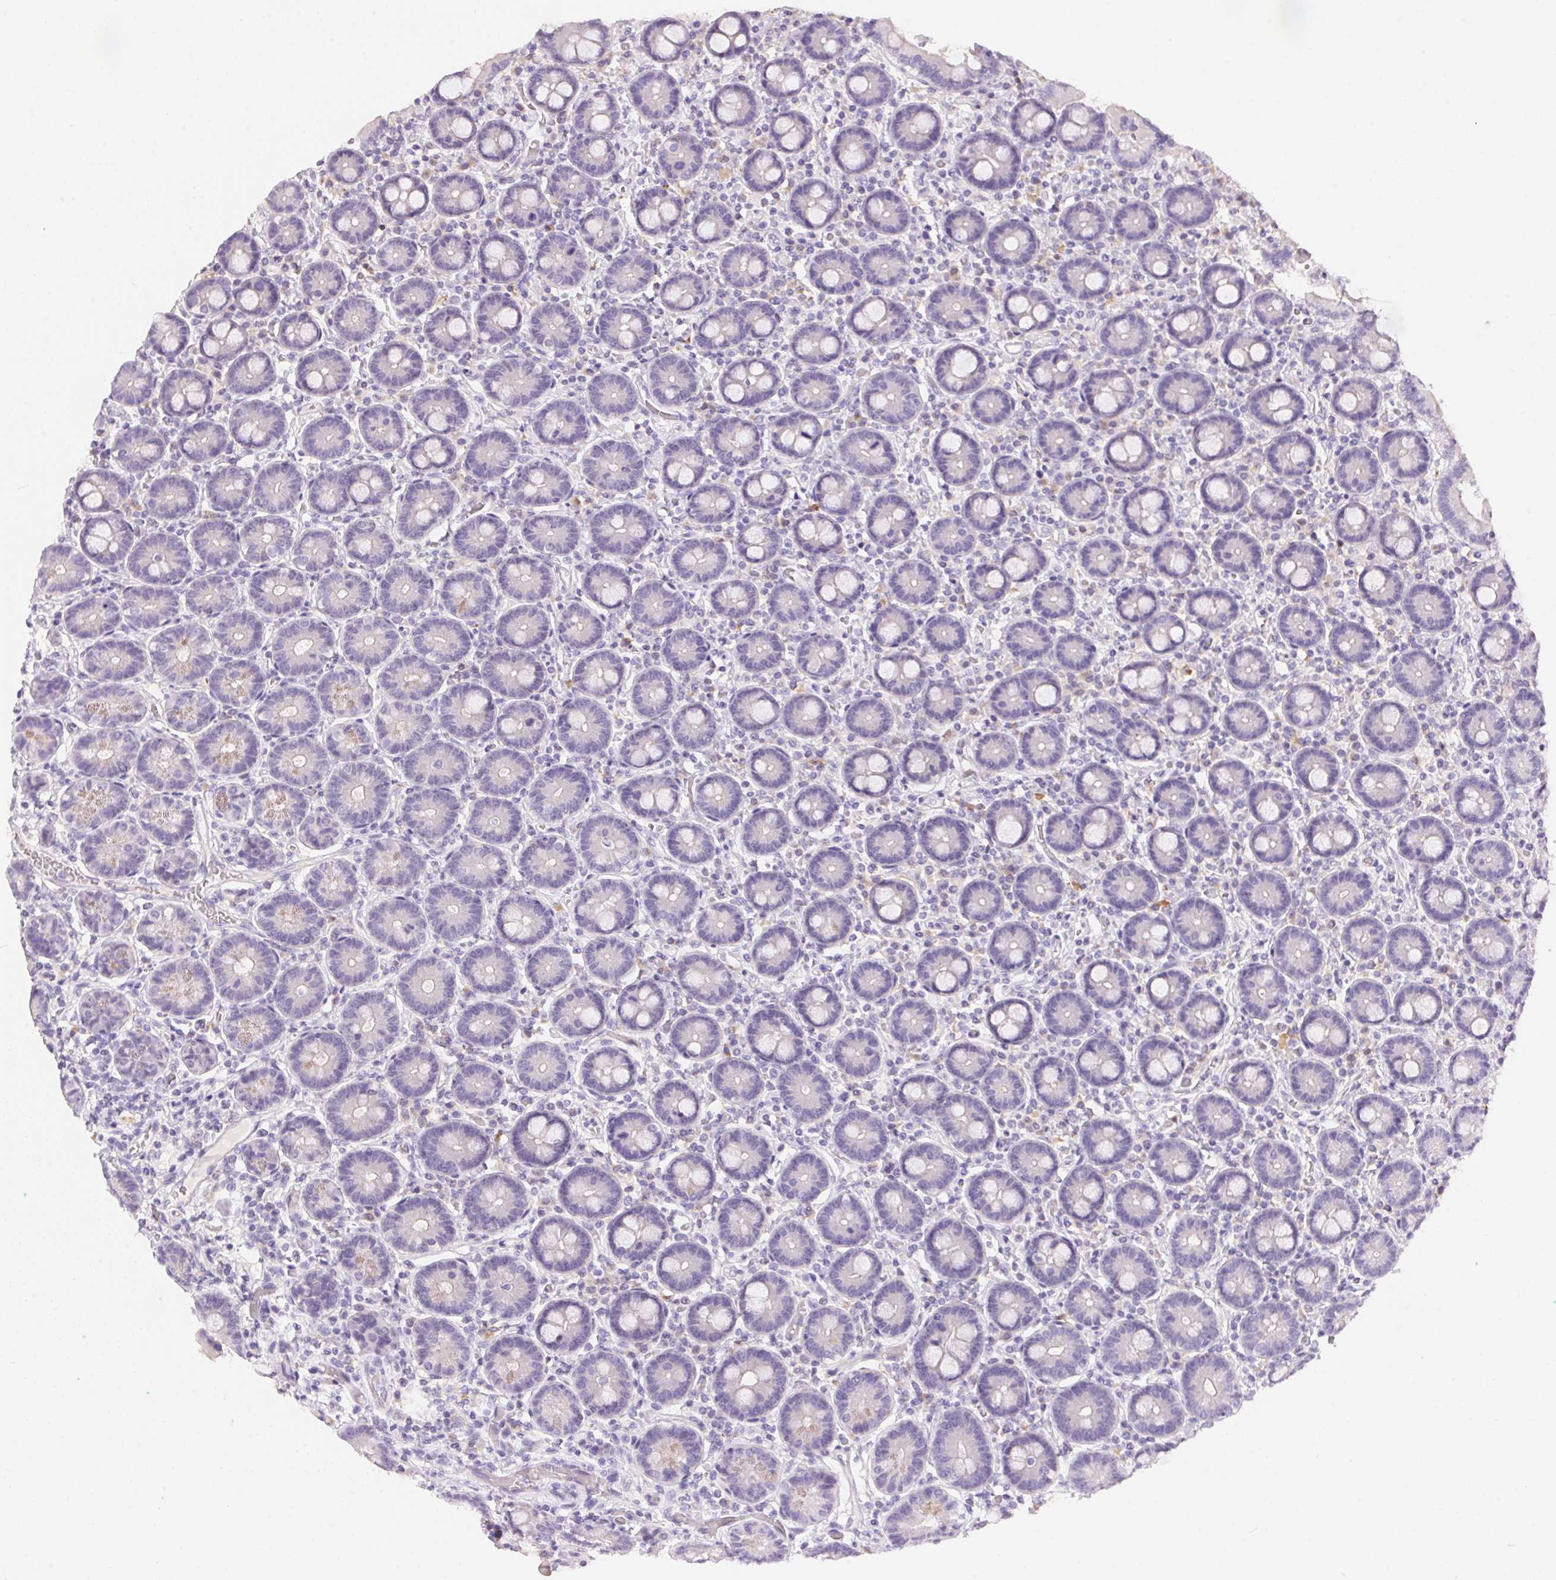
{"staining": {"intensity": "negative", "quantity": "none", "location": "none"}, "tissue": "duodenum", "cell_type": "Glandular cells", "image_type": "normal", "snomed": [{"axis": "morphology", "description": "Normal tissue, NOS"}, {"axis": "topography", "description": "Duodenum"}], "caption": "High power microscopy image of an IHC histopathology image of benign duodenum, revealing no significant staining in glandular cells.", "gene": "PNLIPRP3", "patient": {"sex": "female", "age": 62}}